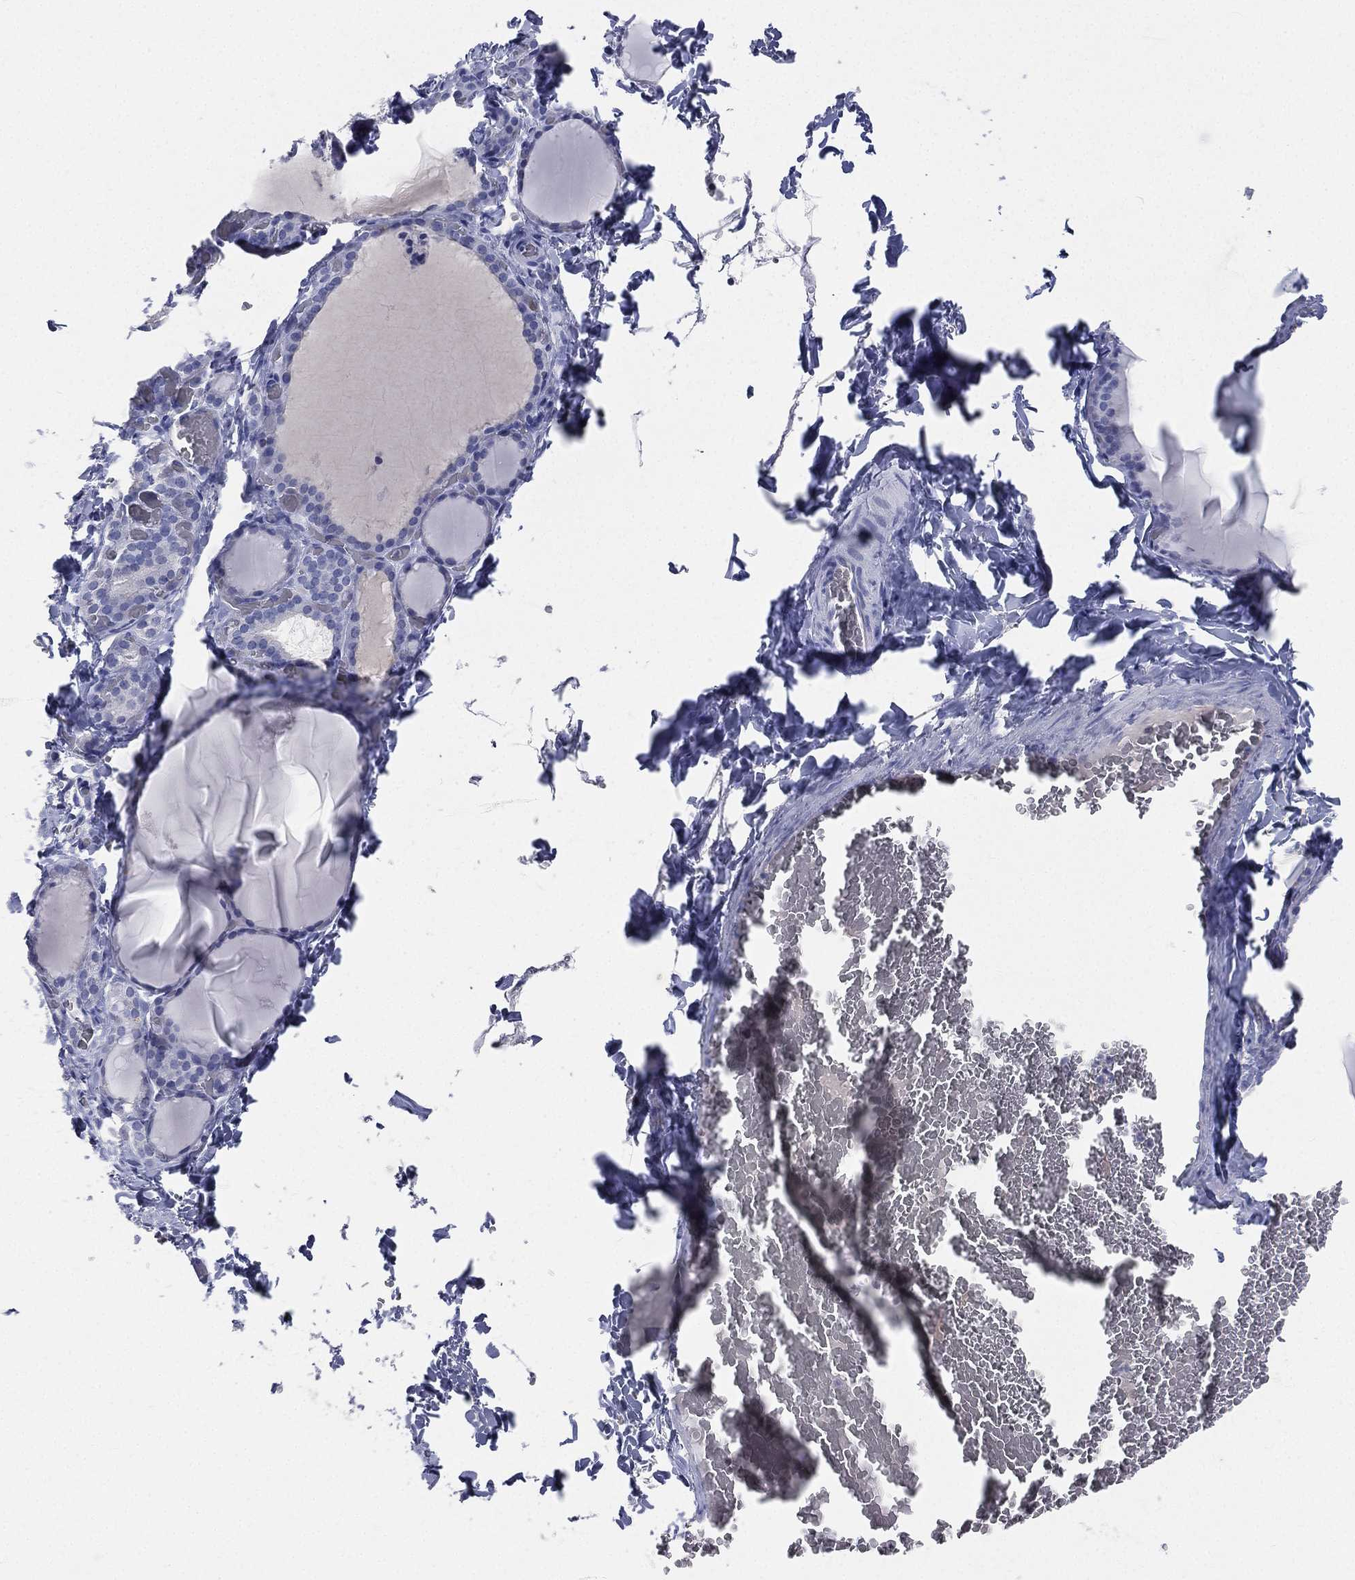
{"staining": {"intensity": "negative", "quantity": "none", "location": "none"}, "tissue": "thyroid gland", "cell_type": "Glandular cells", "image_type": "normal", "snomed": [{"axis": "morphology", "description": "Normal tissue, NOS"}, {"axis": "morphology", "description": "Hyperplasia, NOS"}, {"axis": "topography", "description": "Thyroid gland"}], "caption": "Glandular cells show no significant protein expression in benign thyroid gland. (Immunohistochemistry, brightfield microscopy, high magnification).", "gene": "CD3D", "patient": {"sex": "female", "age": 27}}